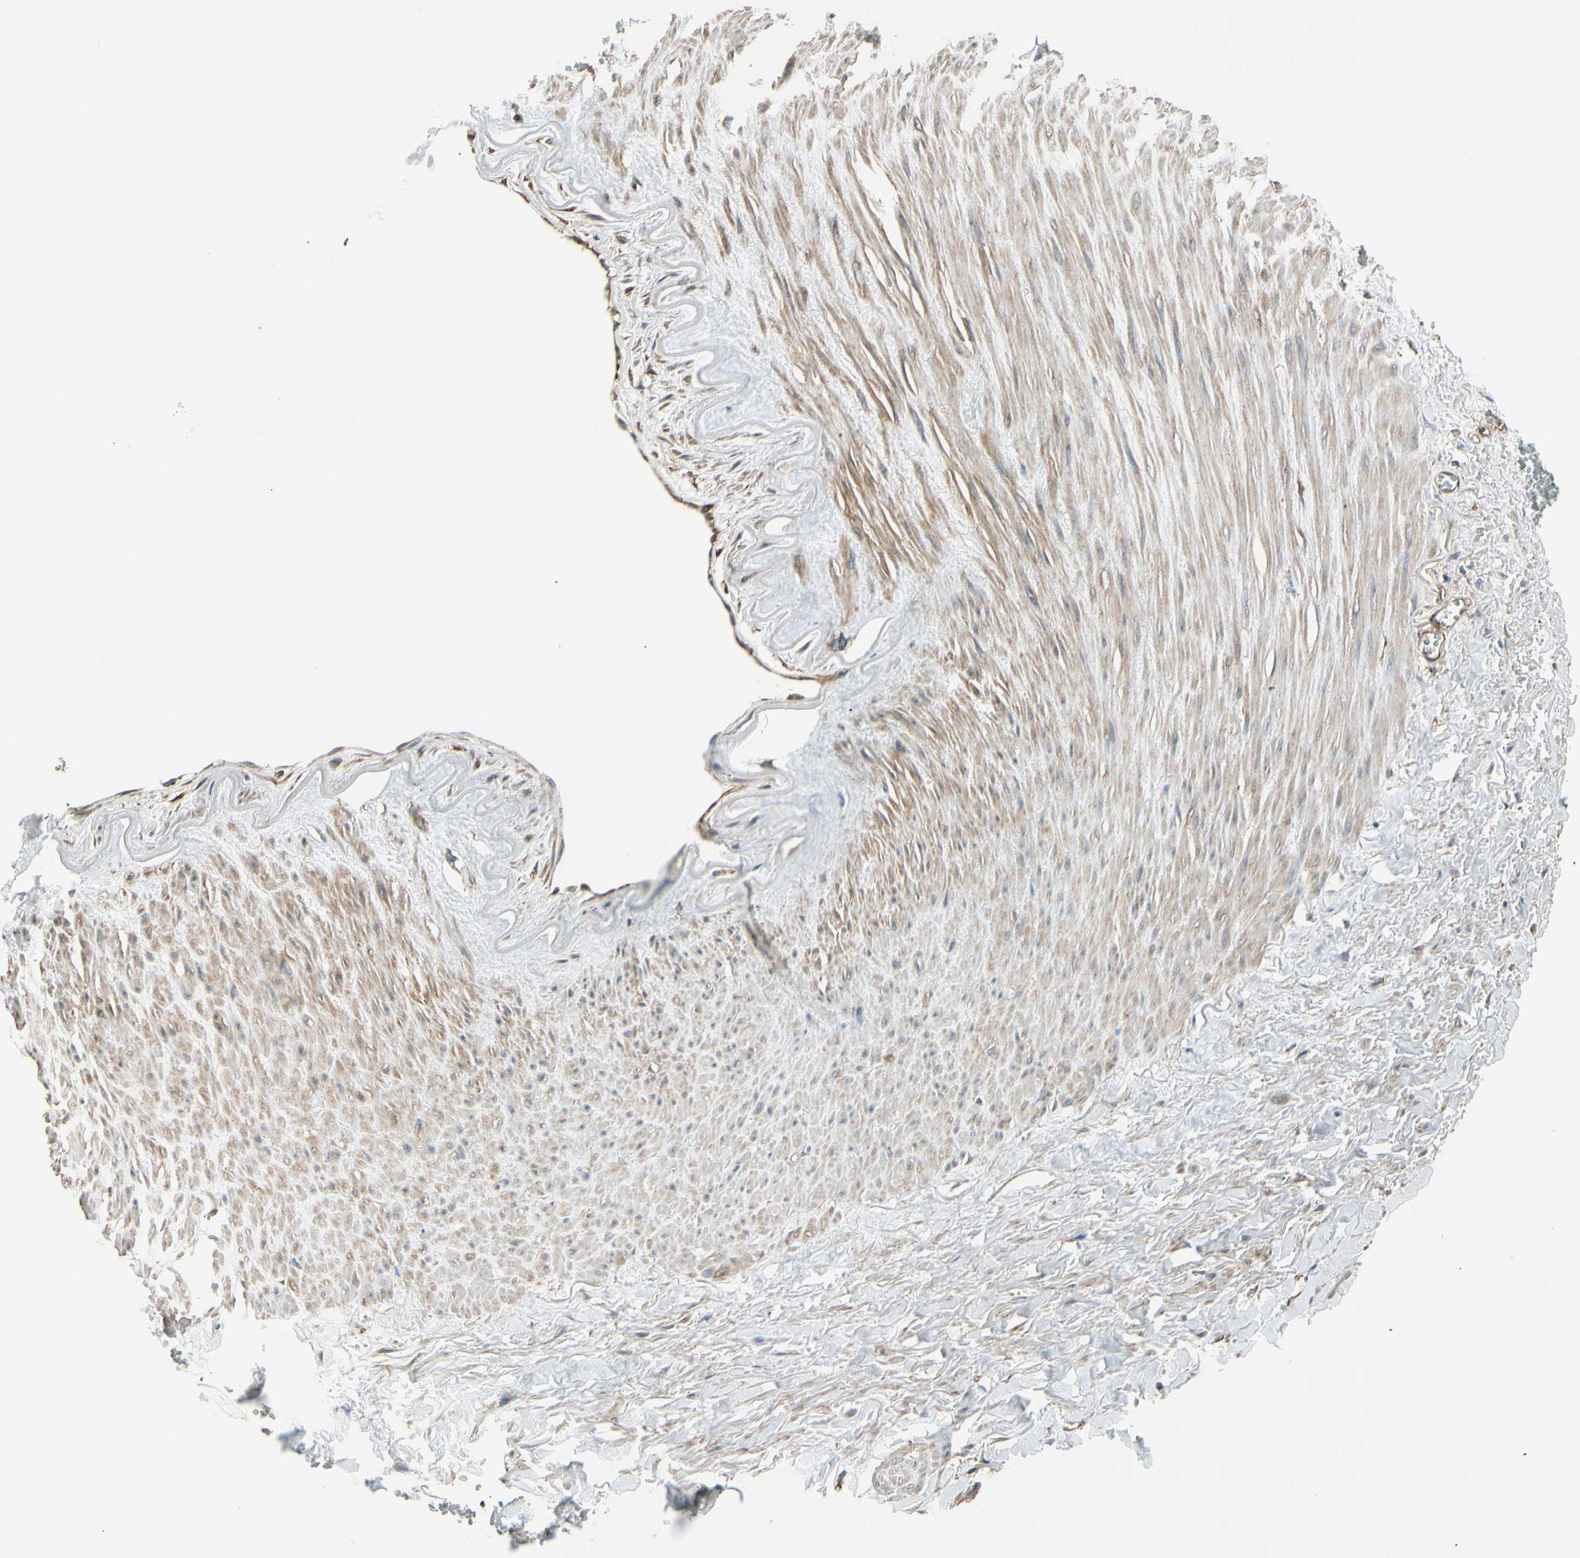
{"staining": {"intensity": "moderate", "quantity": ">75%", "location": "cytoplasmic/membranous"}, "tissue": "adipose tissue", "cell_type": "Adipocytes", "image_type": "normal", "snomed": [{"axis": "morphology", "description": "Normal tissue, NOS"}, {"axis": "topography", "description": "Adipose tissue"}, {"axis": "topography", "description": "Peripheral nerve tissue"}], "caption": "A medium amount of moderate cytoplasmic/membranous staining is present in about >75% of adipocytes in benign adipose tissue. (DAB IHC, brown staining for protein, blue staining for nuclei).", "gene": "EPS15", "patient": {"sex": "male", "age": 52}}